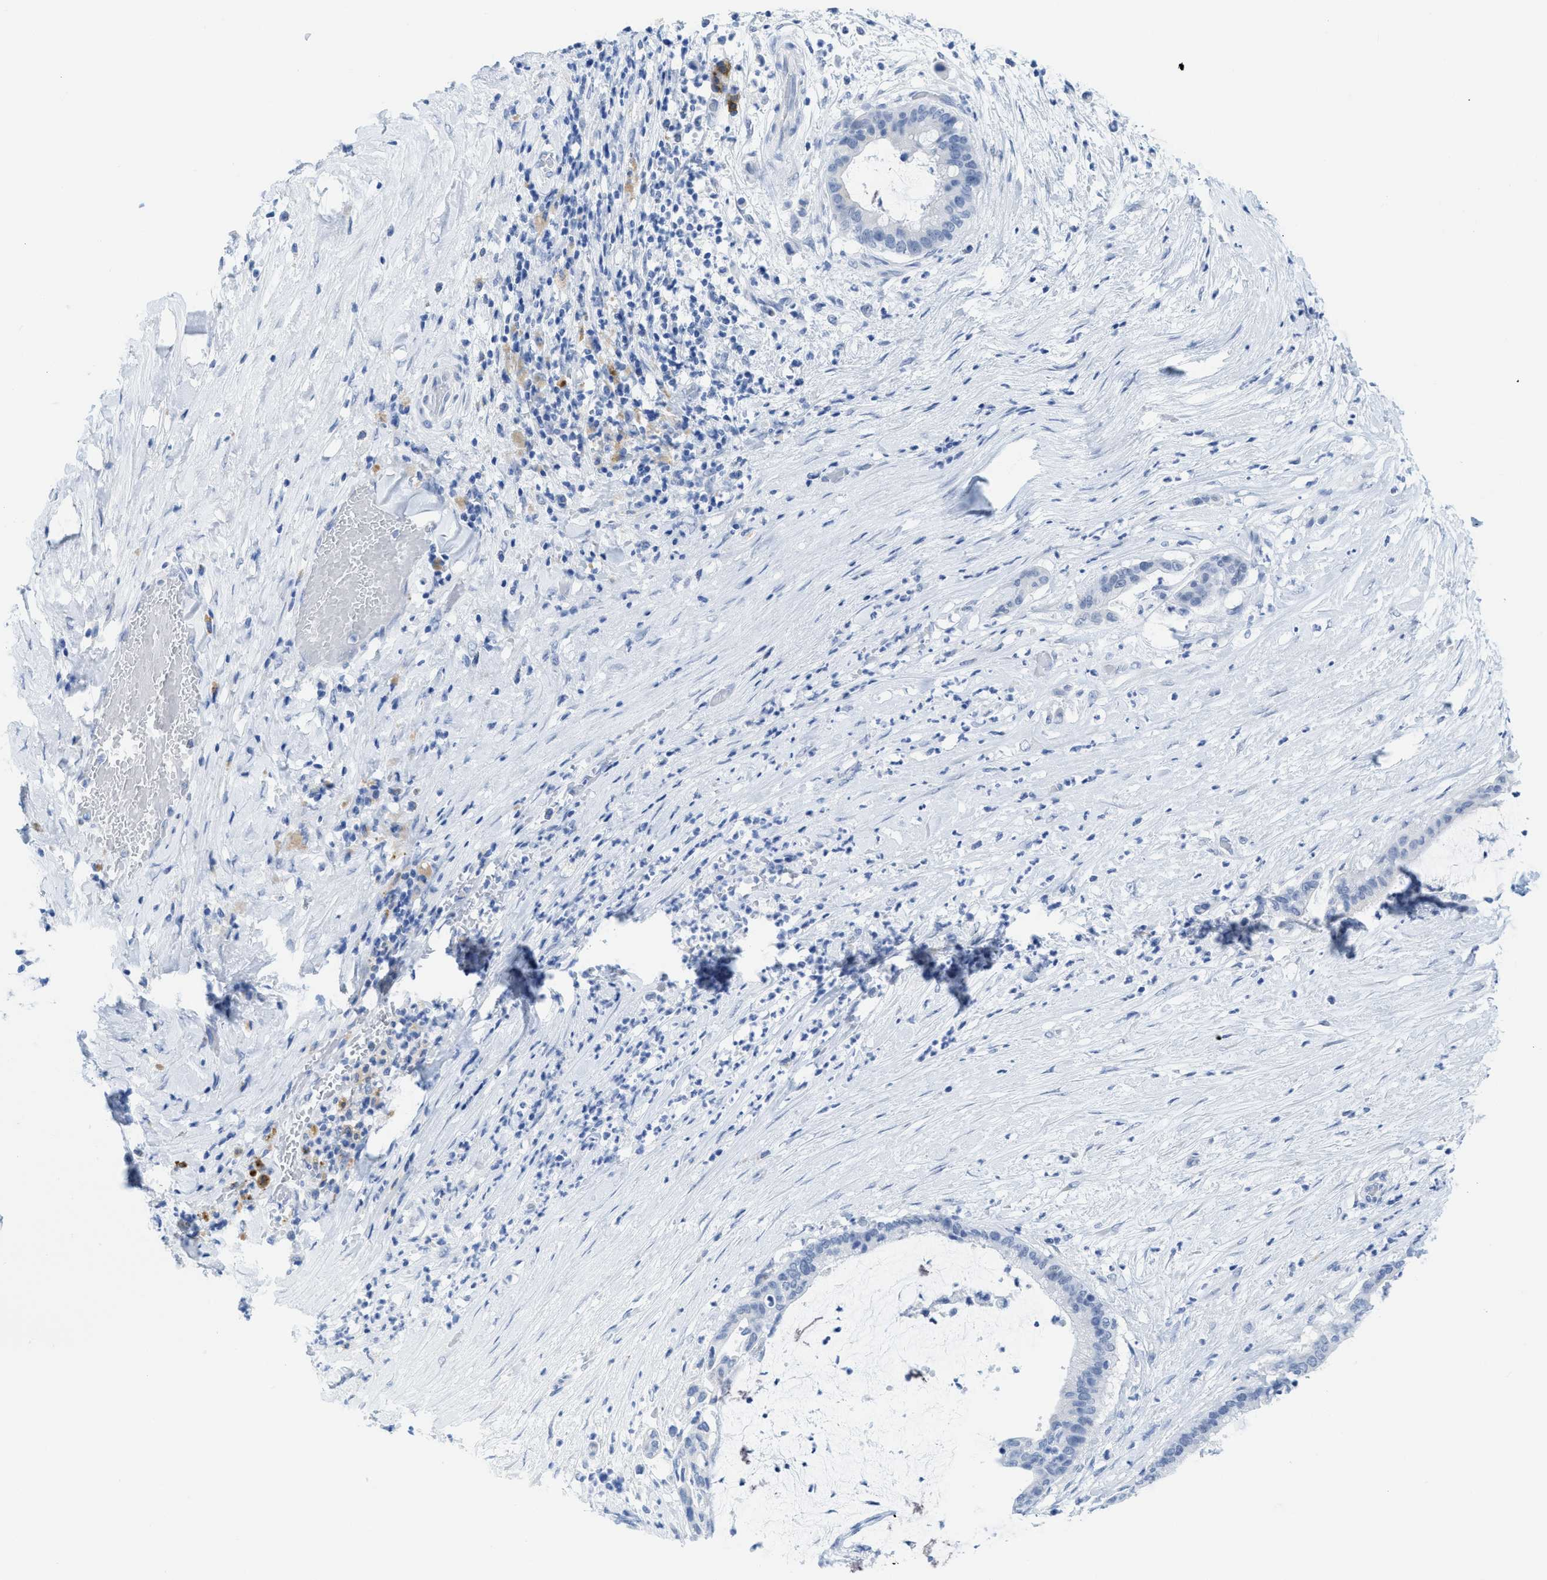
{"staining": {"intensity": "negative", "quantity": "none", "location": "none"}, "tissue": "pancreatic cancer", "cell_type": "Tumor cells", "image_type": "cancer", "snomed": [{"axis": "morphology", "description": "Adenocarcinoma, NOS"}, {"axis": "topography", "description": "Pancreas"}], "caption": "Pancreatic adenocarcinoma was stained to show a protein in brown. There is no significant staining in tumor cells.", "gene": "WDR4", "patient": {"sex": "male", "age": 41}}